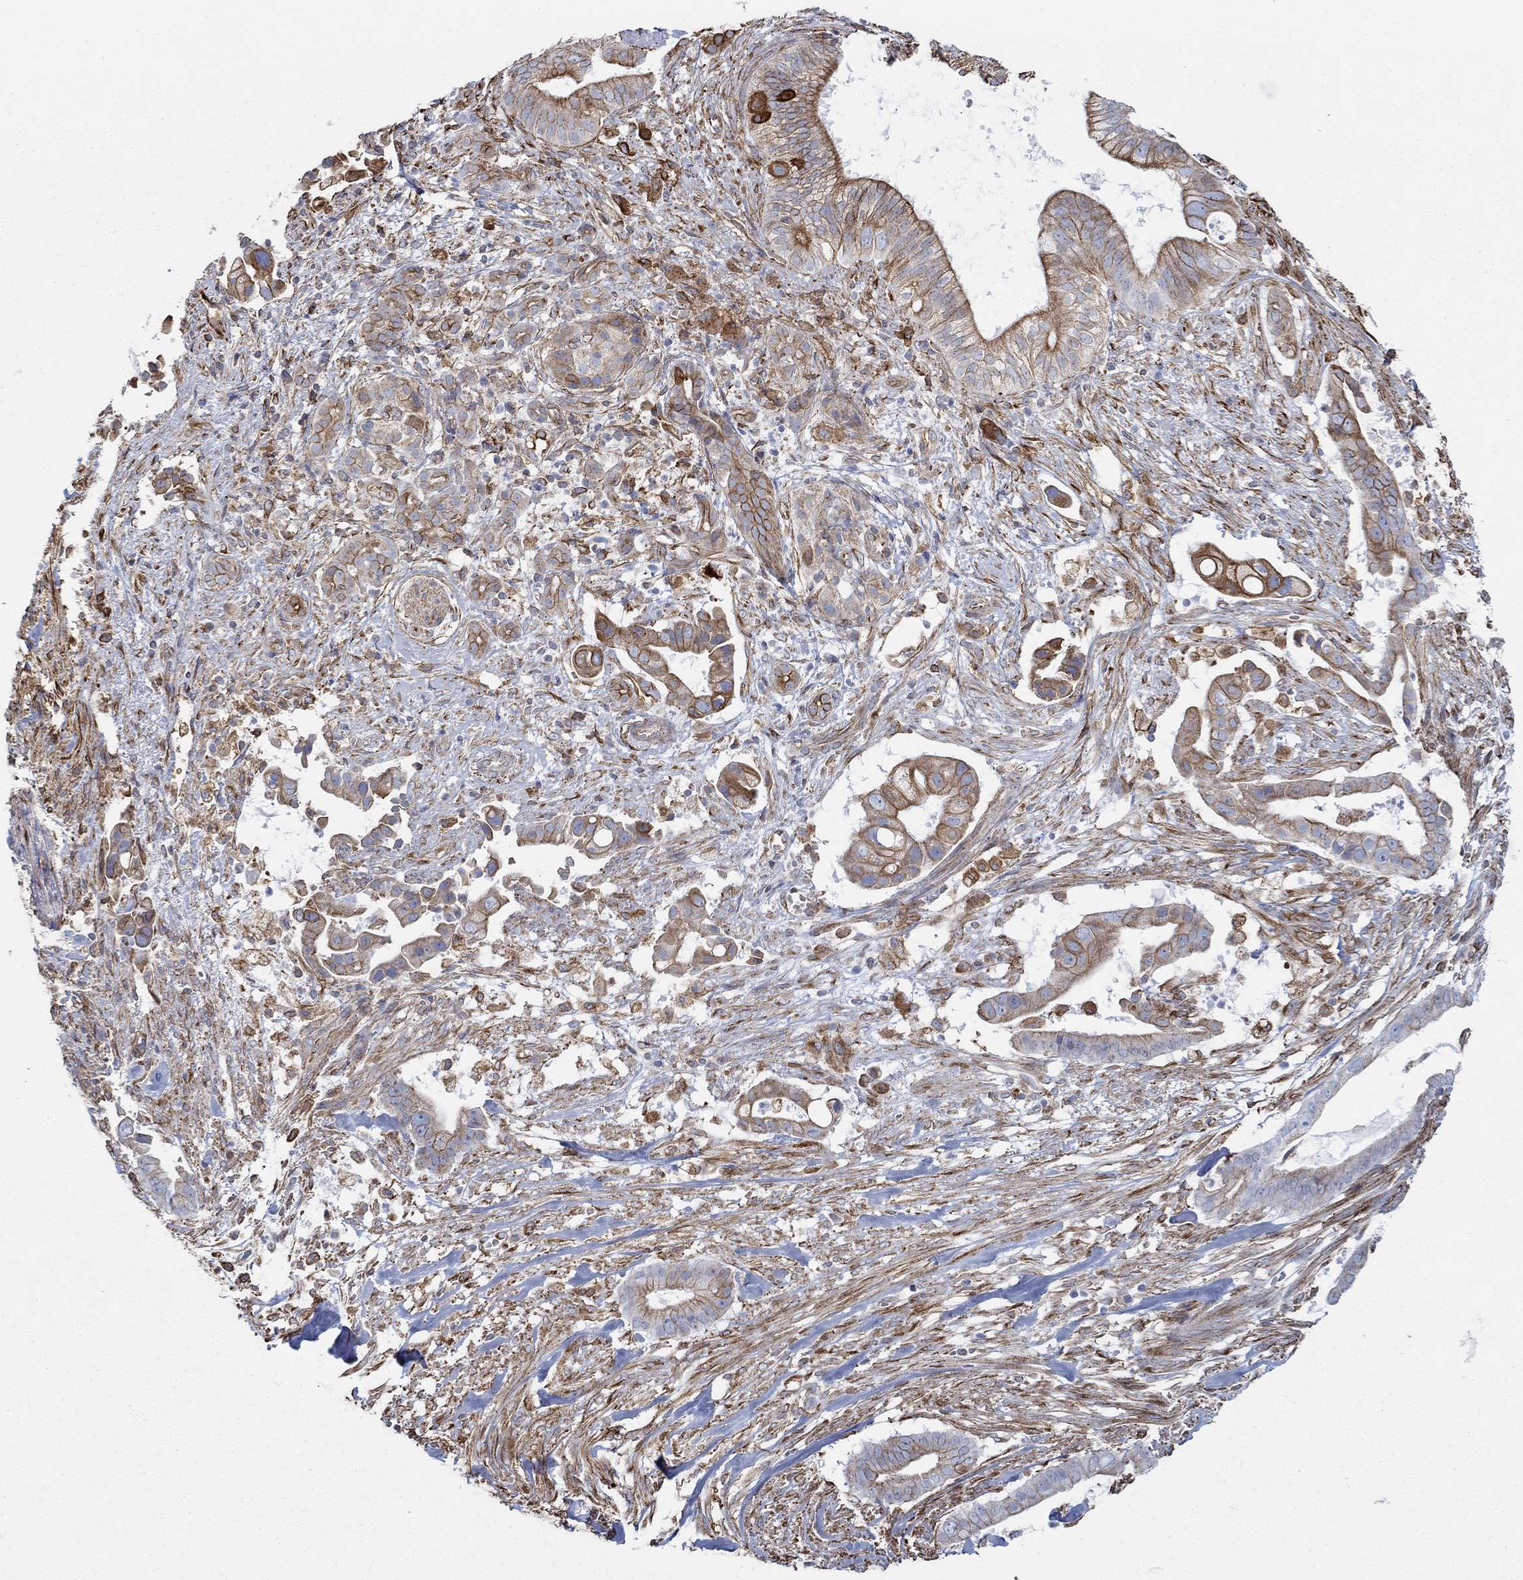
{"staining": {"intensity": "strong", "quantity": "25%-75%", "location": "cytoplasmic/membranous"}, "tissue": "pancreatic cancer", "cell_type": "Tumor cells", "image_type": "cancer", "snomed": [{"axis": "morphology", "description": "Adenocarcinoma, NOS"}, {"axis": "topography", "description": "Pancreas"}], "caption": "Brown immunohistochemical staining in human adenocarcinoma (pancreatic) displays strong cytoplasmic/membranous positivity in about 25%-75% of tumor cells.", "gene": "STC2", "patient": {"sex": "male", "age": 61}}